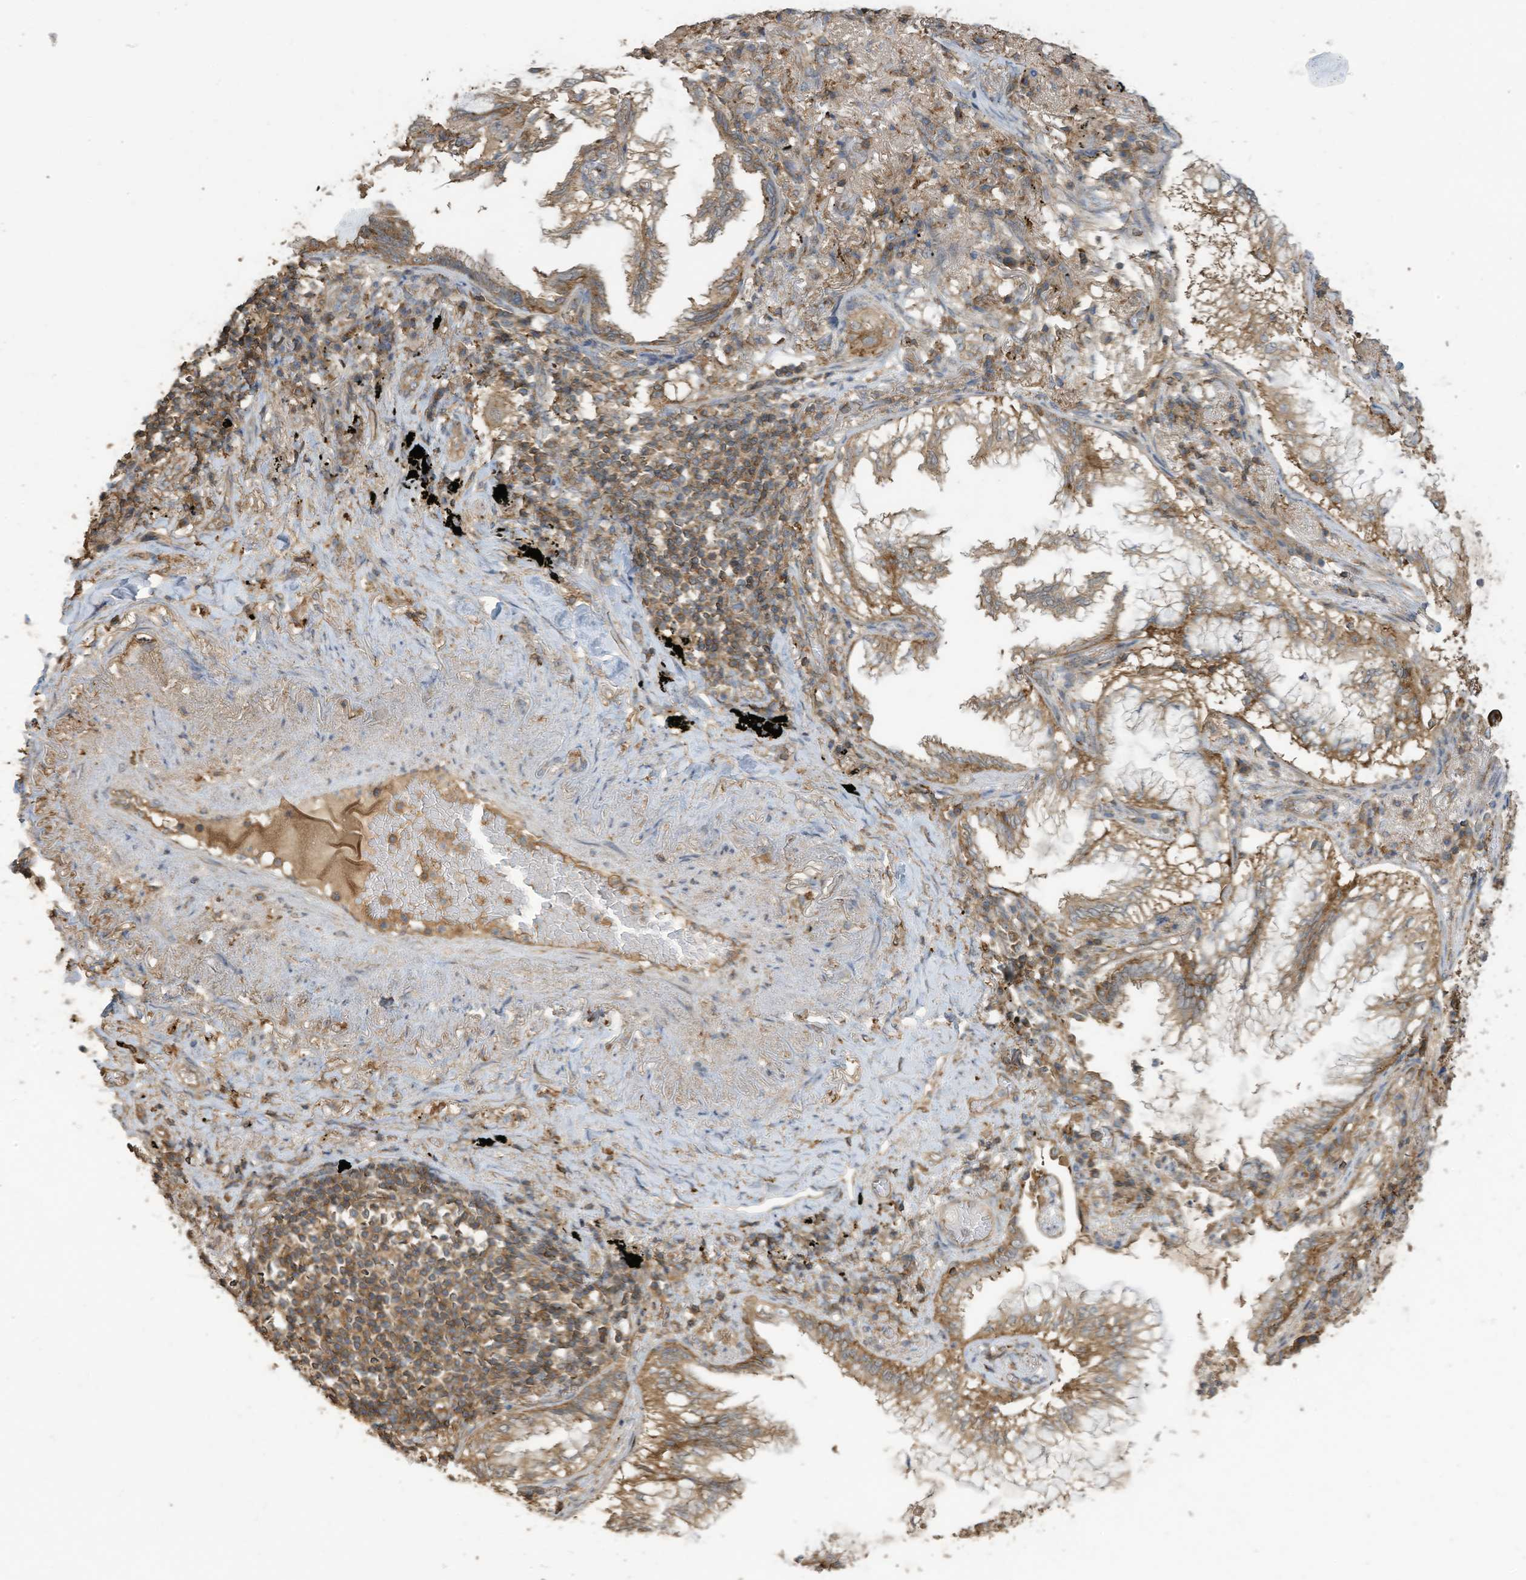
{"staining": {"intensity": "moderate", "quantity": ">75%", "location": "cytoplasmic/membranous"}, "tissue": "lung cancer", "cell_type": "Tumor cells", "image_type": "cancer", "snomed": [{"axis": "morphology", "description": "Adenocarcinoma, NOS"}, {"axis": "topography", "description": "Lung"}], "caption": "Lung cancer stained with a brown dye reveals moderate cytoplasmic/membranous positive expression in approximately >75% of tumor cells.", "gene": "COX10", "patient": {"sex": "female", "age": 70}}